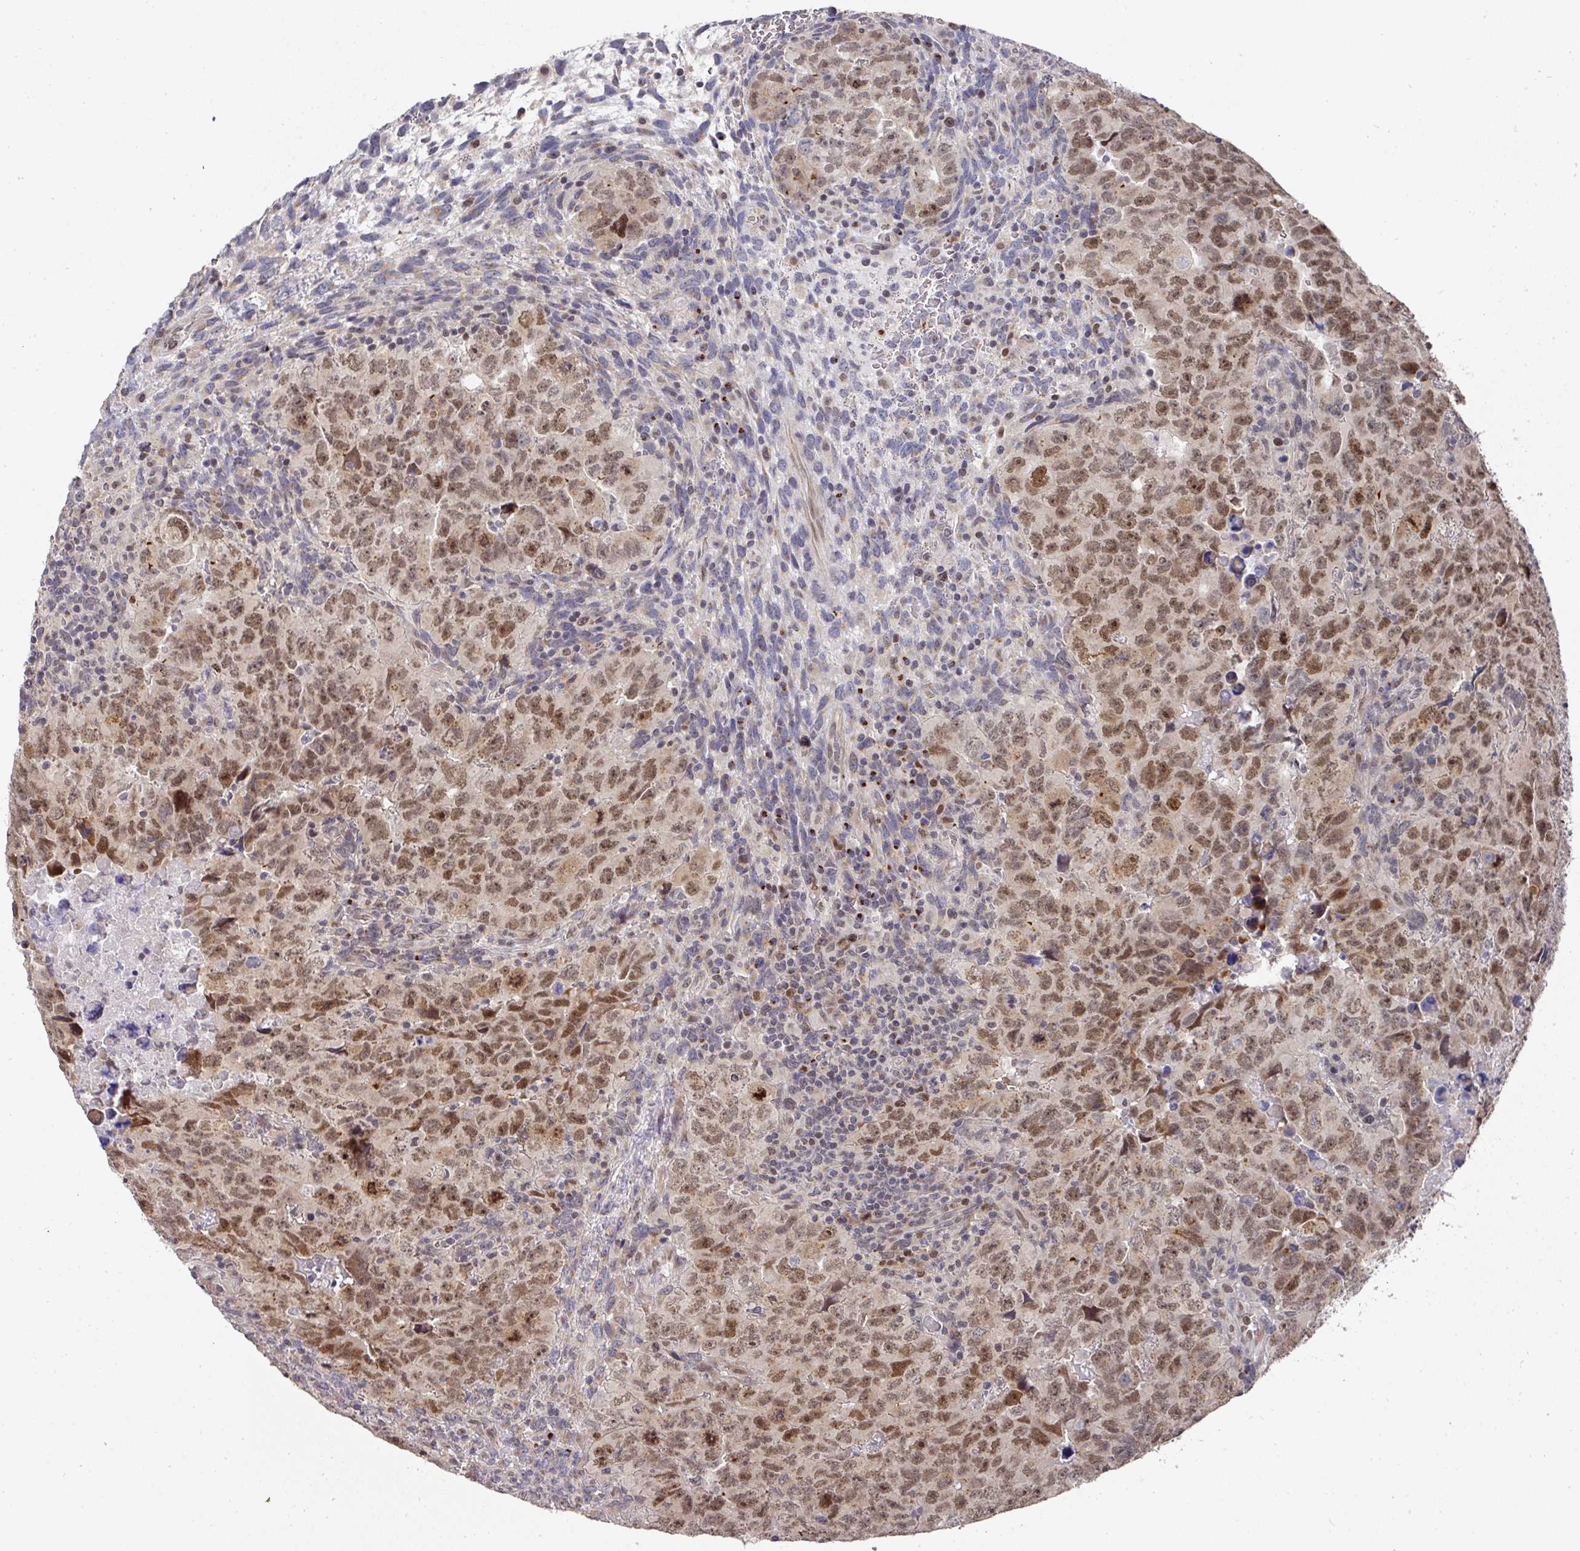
{"staining": {"intensity": "moderate", "quantity": ">75%", "location": "cytoplasmic/membranous,nuclear"}, "tissue": "testis cancer", "cell_type": "Tumor cells", "image_type": "cancer", "snomed": [{"axis": "morphology", "description": "Carcinoma, Embryonal, NOS"}, {"axis": "topography", "description": "Testis"}], "caption": "Embryonal carcinoma (testis) stained with a protein marker shows moderate staining in tumor cells.", "gene": "C18orf25", "patient": {"sex": "male", "age": 24}}